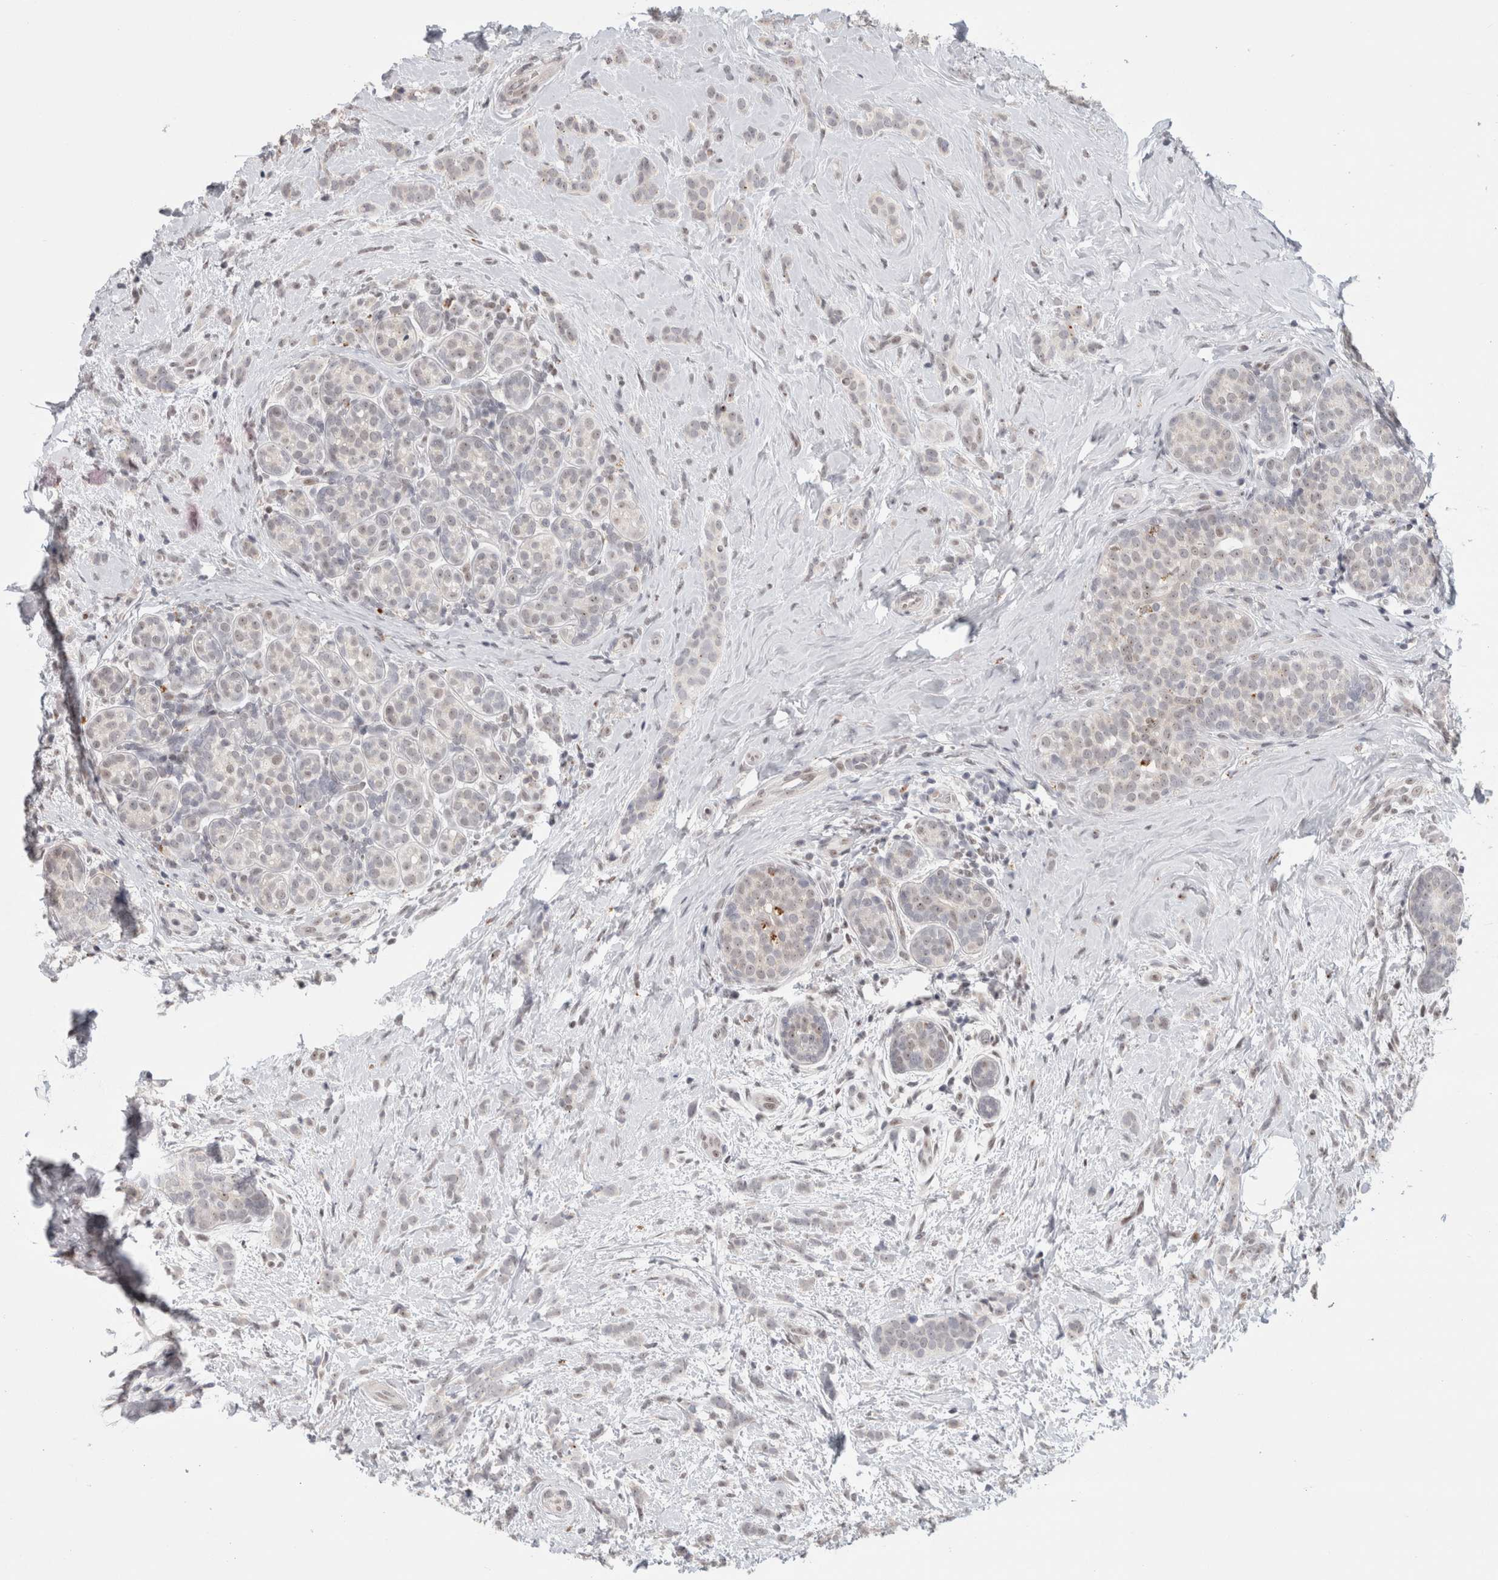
{"staining": {"intensity": "negative", "quantity": "none", "location": "none"}, "tissue": "breast cancer", "cell_type": "Tumor cells", "image_type": "cancer", "snomed": [{"axis": "morphology", "description": "Lobular carcinoma, in situ"}, {"axis": "morphology", "description": "Lobular carcinoma"}, {"axis": "topography", "description": "Breast"}], "caption": "Tumor cells show no significant positivity in breast lobular carcinoma in situ.", "gene": "SENP6", "patient": {"sex": "female", "age": 41}}